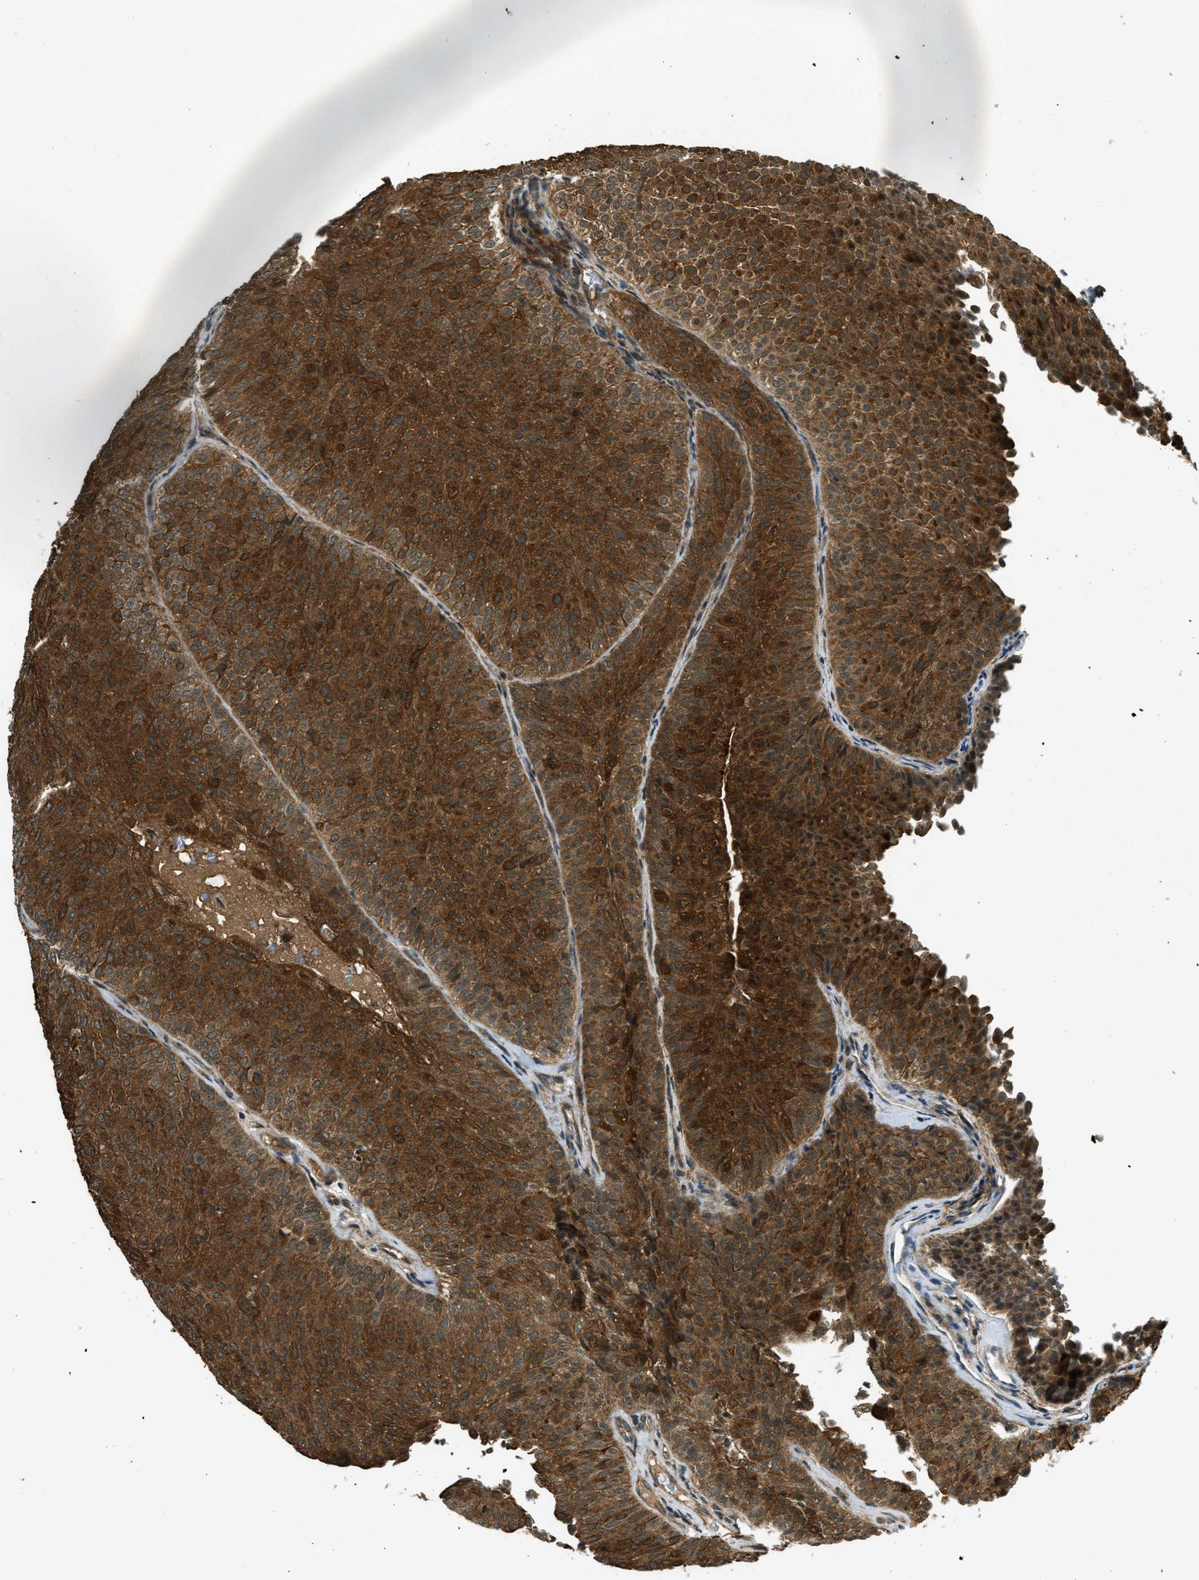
{"staining": {"intensity": "strong", "quantity": ">75%", "location": "cytoplasmic/membranous"}, "tissue": "urothelial cancer", "cell_type": "Tumor cells", "image_type": "cancer", "snomed": [{"axis": "morphology", "description": "Urothelial carcinoma, Low grade"}, {"axis": "topography", "description": "Urinary bladder"}], "caption": "A photomicrograph showing strong cytoplasmic/membranous expression in about >75% of tumor cells in urothelial cancer, as visualized by brown immunohistochemical staining.", "gene": "EIF2AK3", "patient": {"sex": "male", "age": 78}}